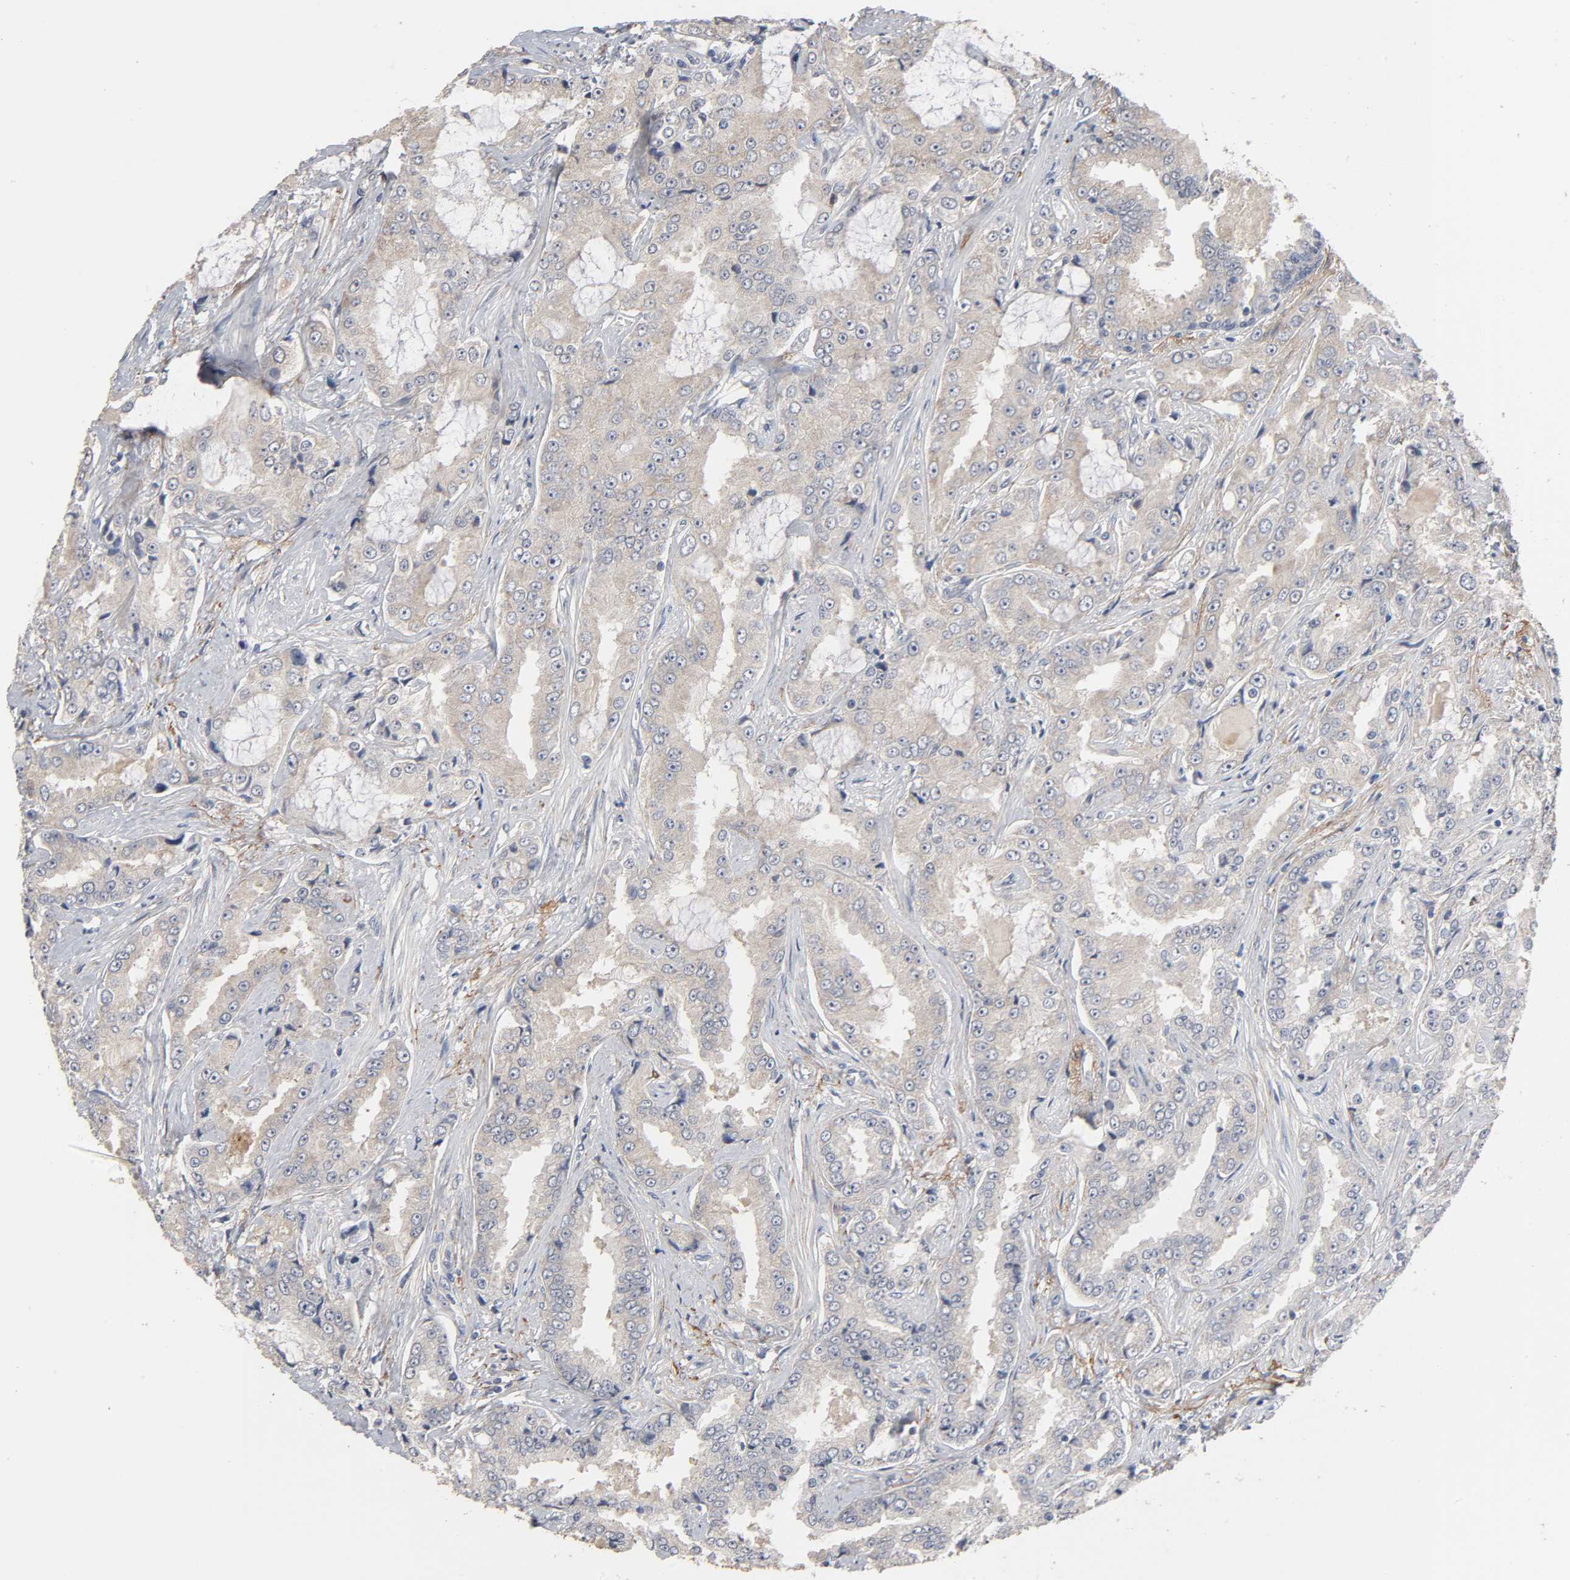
{"staining": {"intensity": "weak", "quantity": ">75%", "location": "cytoplasmic/membranous"}, "tissue": "prostate cancer", "cell_type": "Tumor cells", "image_type": "cancer", "snomed": [{"axis": "morphology", "description": "Adenocarcinoma, High grade"}, {"axis": "topography", "description": "Prostate"}], "caption": "Immunohistochemistry (IHC) micrograph of human high-grade adenocarcinoma (prostate) stained for a protein (brown), which exhibits low levels of weak cytoplasmic/membranous staining in approximately >75% of tumor cells.", "gene": "HDLBP", "patient": {"sex": "male", "age": 73}}